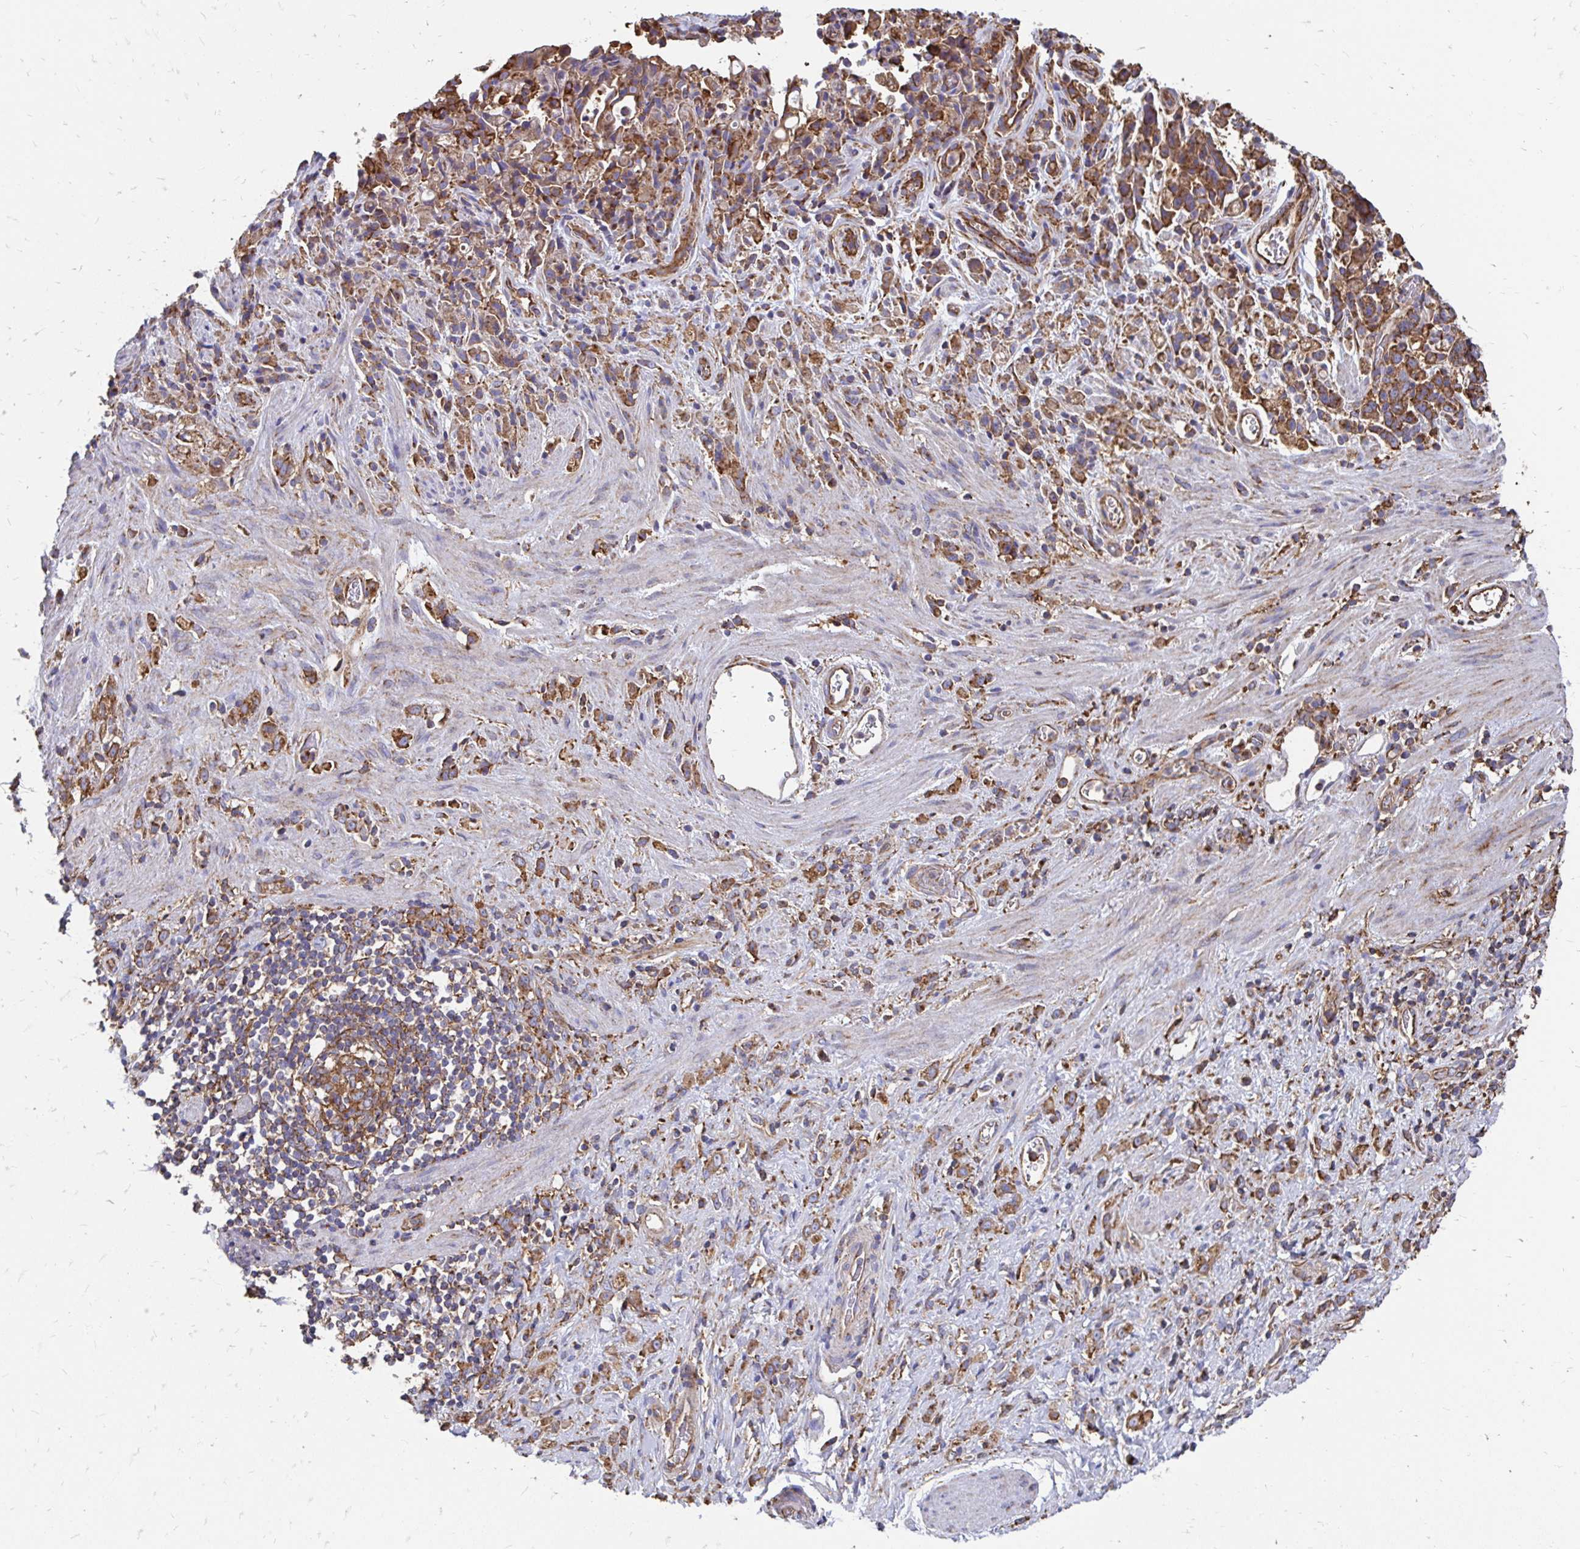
{"staining": {"intensity": "moderate", "quantity": ">75%", "location": "cytoplasmic/membranous"}, "tissue": "stomach cancer", "cell_type": "Tumor cells", "image_type": "cancer", "snomed": [{"axis": "morphology", "description": "Adenocarcinoma, NOS"}, {"axis": "topography", "description": "Stomach"}], "caption": "Brown immunohistochemical staining in stomach cancer (adenocarcinoma) reveals moderate cytoplasmic/membranous positivity in about >75% of tumor cells.", "gene": "CLTC", "patient": {"sex": "female", "age": 60}}